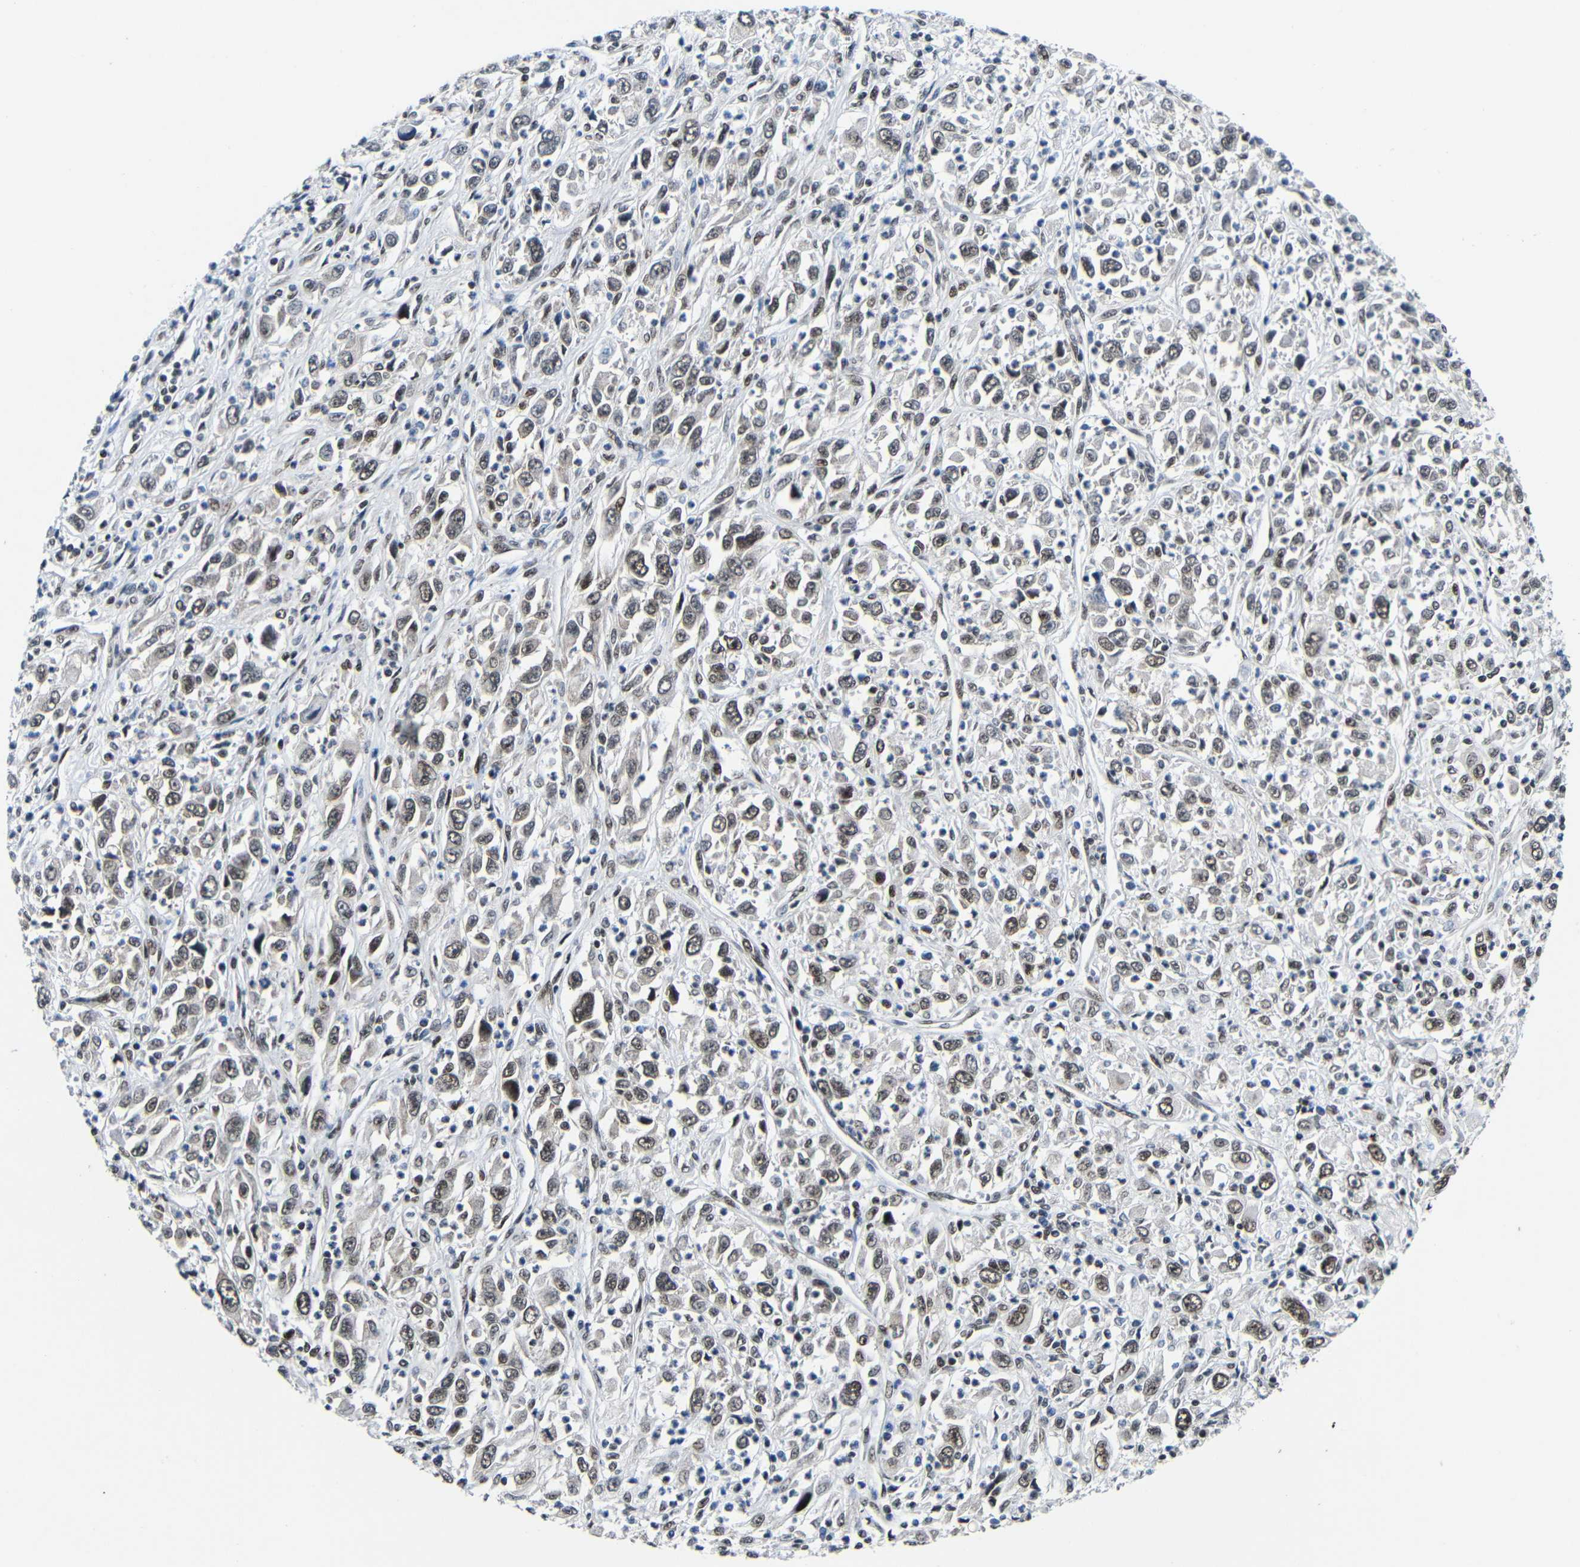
{"staining": {"intensity": "moderate", "quantity": "25%-75%", "location": "nuclear"}, "tissue": "melanoma", "cell_type": "Tumor cells", "image_type": "cancer", "snomed": [{"axis": "morphology", "description": "Malignant melanoma, Metastatic site"}, {"axis": "topography", "description": "Skin"}], "caption": "Brown immunohistochemical staining in malignant melanoma (metastatic site) exhibits moderate nuclear staining in about 25%-75% of tumor cells.", "gene": "PTBP1", "patient": {"sex": "female", "age": 56}}